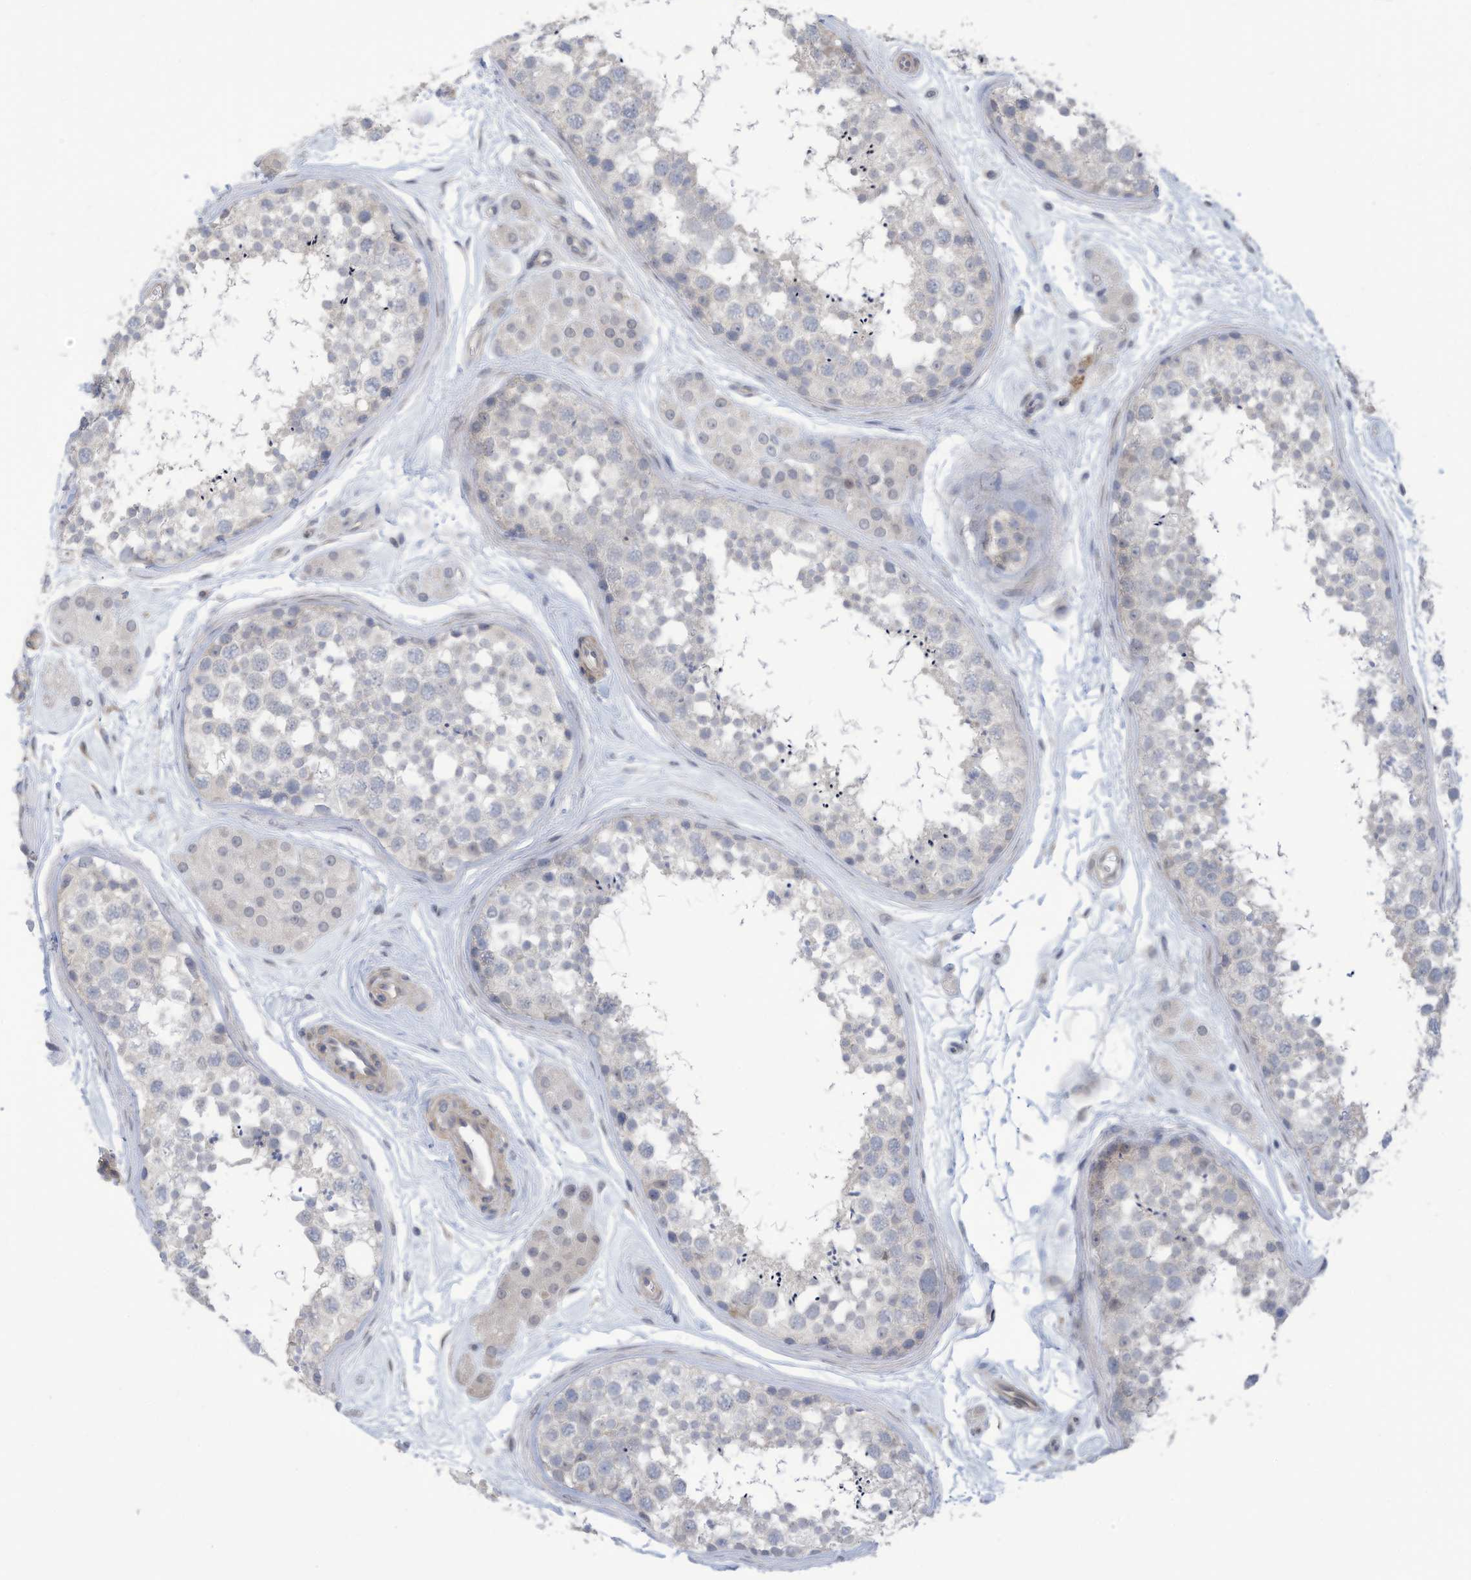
{"staining": {"intensity": "negative", "quantity": "none", "location": "none"}, "tissue": "testis", "cell_type": "Cells in seminiferous ducts", "image_type": "normal", "snomed": [{"axis": "morphology", "description": "Normal tissue, NOS"}, {"axis": "topography", "description": "Testis"}], "caption": "Image shows no protein expression in cells in seminiferous ducts of normal testis. (DAB IHC, high magnification).", "gene": "ZNF292", "patient": {"sex": "male", "age": 56}}